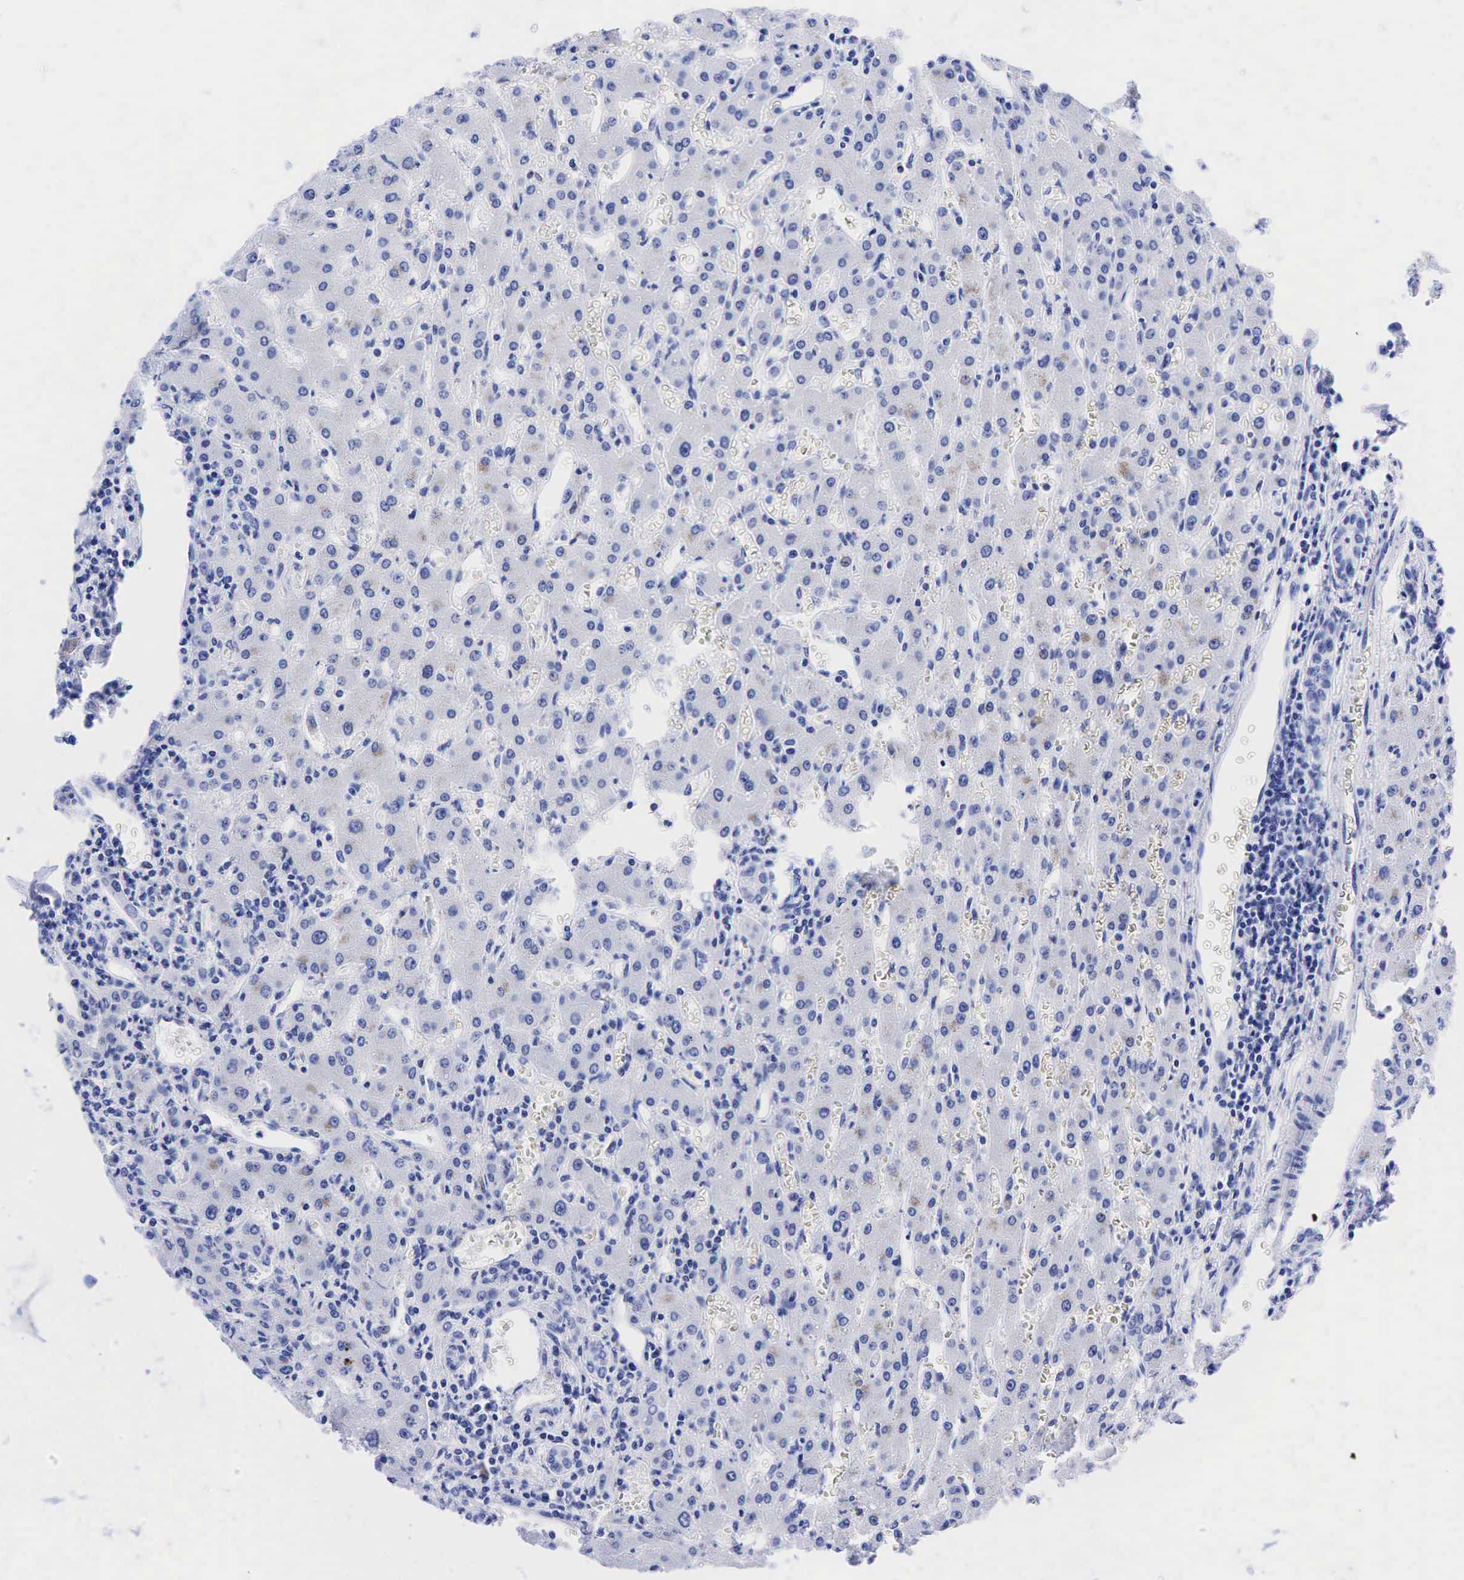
{"staining": {"intensity": "negative", "quantity": "none", "location": "none"}, "tissue": "liver", "cell_type": "Cholangiocytes", "image_type": "normal", "snomed": [{"axis": "morphology", "description": "Normal tissue, NOS"}, {"axis": "topography", "description": "Liver"}], "caption": "Immunohistochemistry image of unremarkable liver: liver stained with DAB exhibits no significant protein staining in cholangiocytes. (DAB immunohistochemistry (IHC) with hematoxylin counter stain).", "gene": "CHGA", "patient": {"sex": "female", "age": 30}}